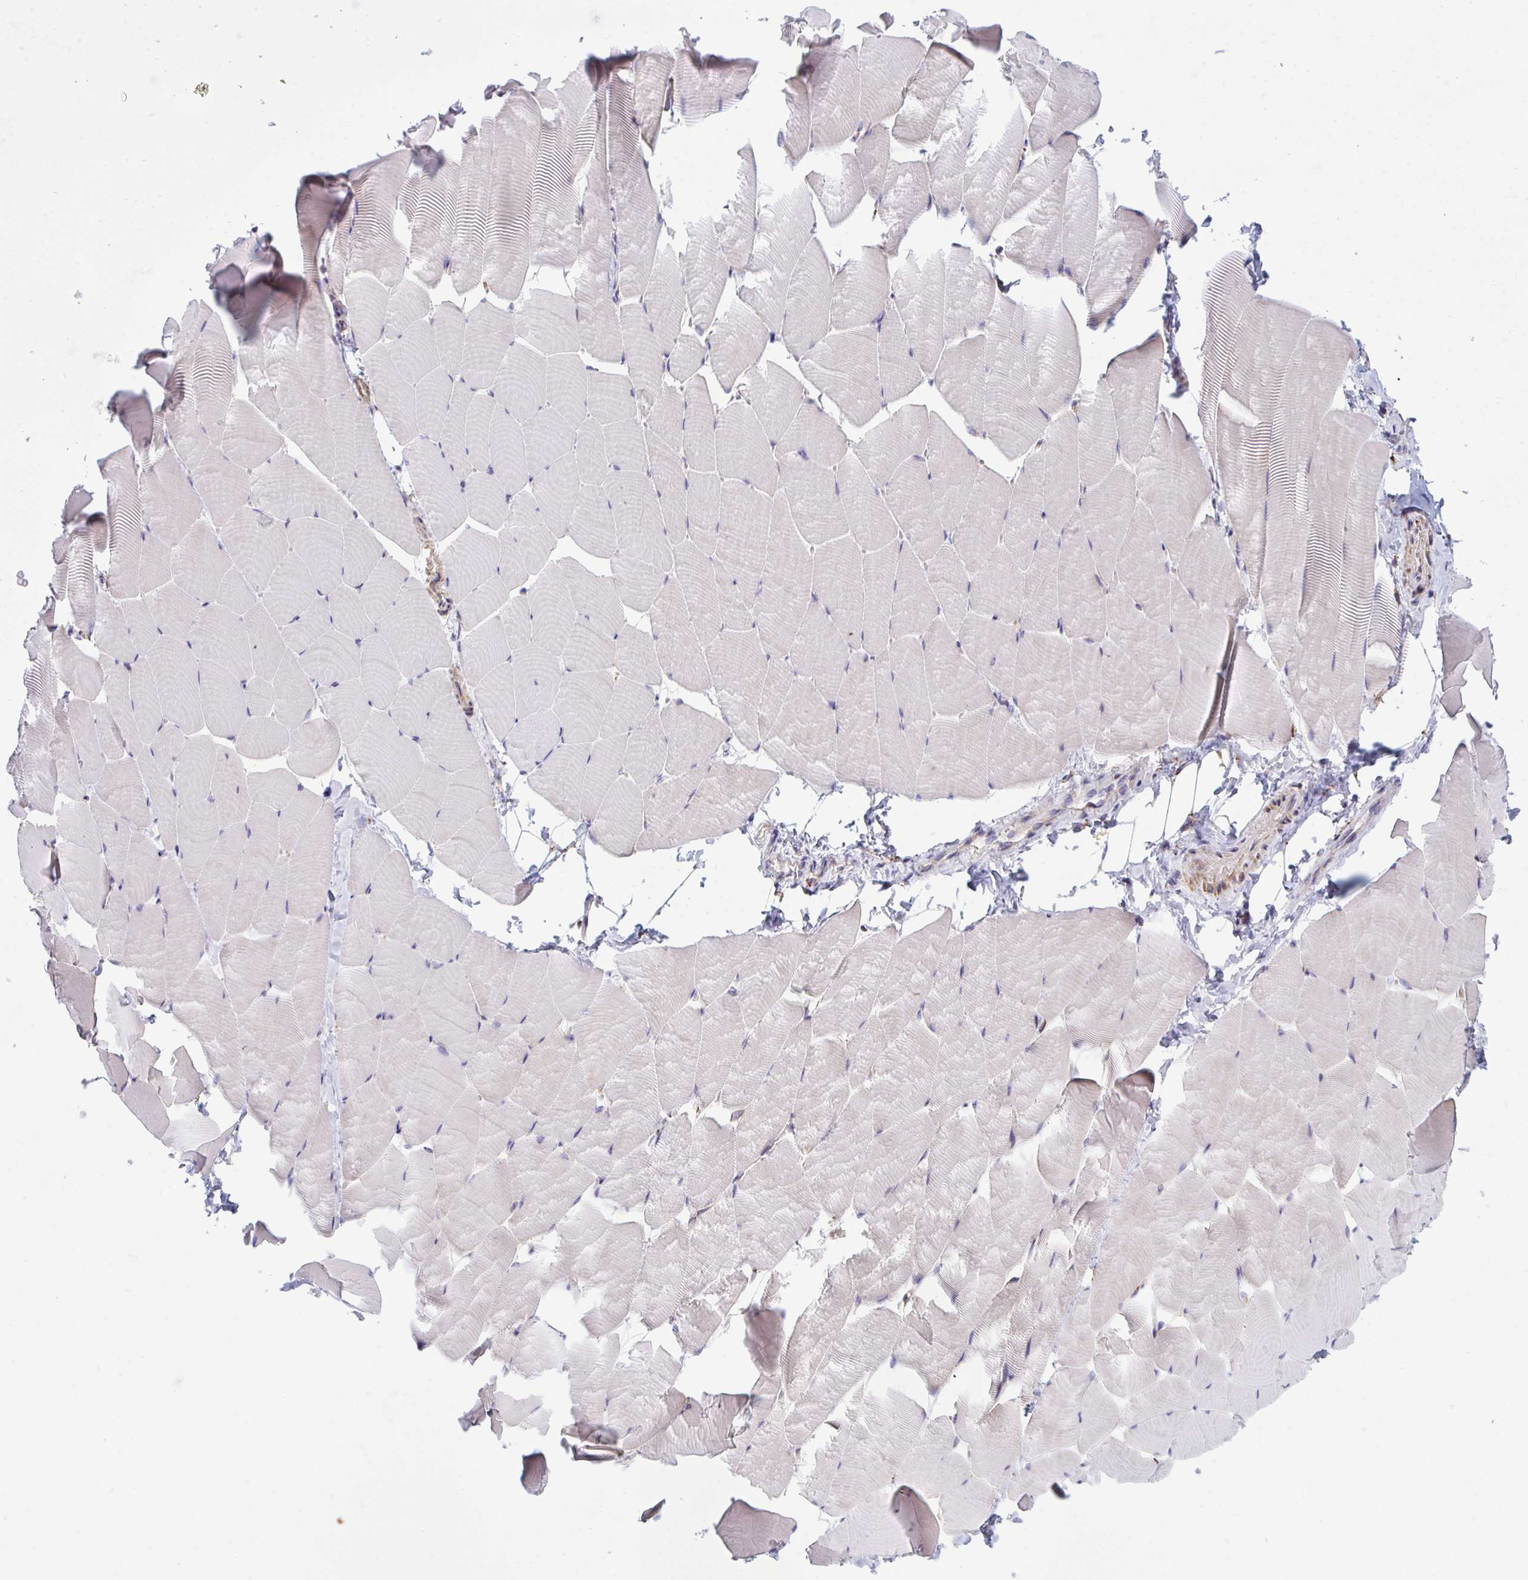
{"staining": {"intensity": "negative", "quantity": "none", "location": "none"}, "tissue": "skeletal muscle", "cell_type": "Myocytes", "image_type": "normal", "snomed": [{"axis": "morphology", "description": "Normal tissue, NOS"}, {"axis": "topography", "description": "Skeletal muscle"}], "caption": "Myocytes show no significant staining in normal skeletal muscle.", "gene": "MYMK", "patient": {"sex": "male", "age": 25}}